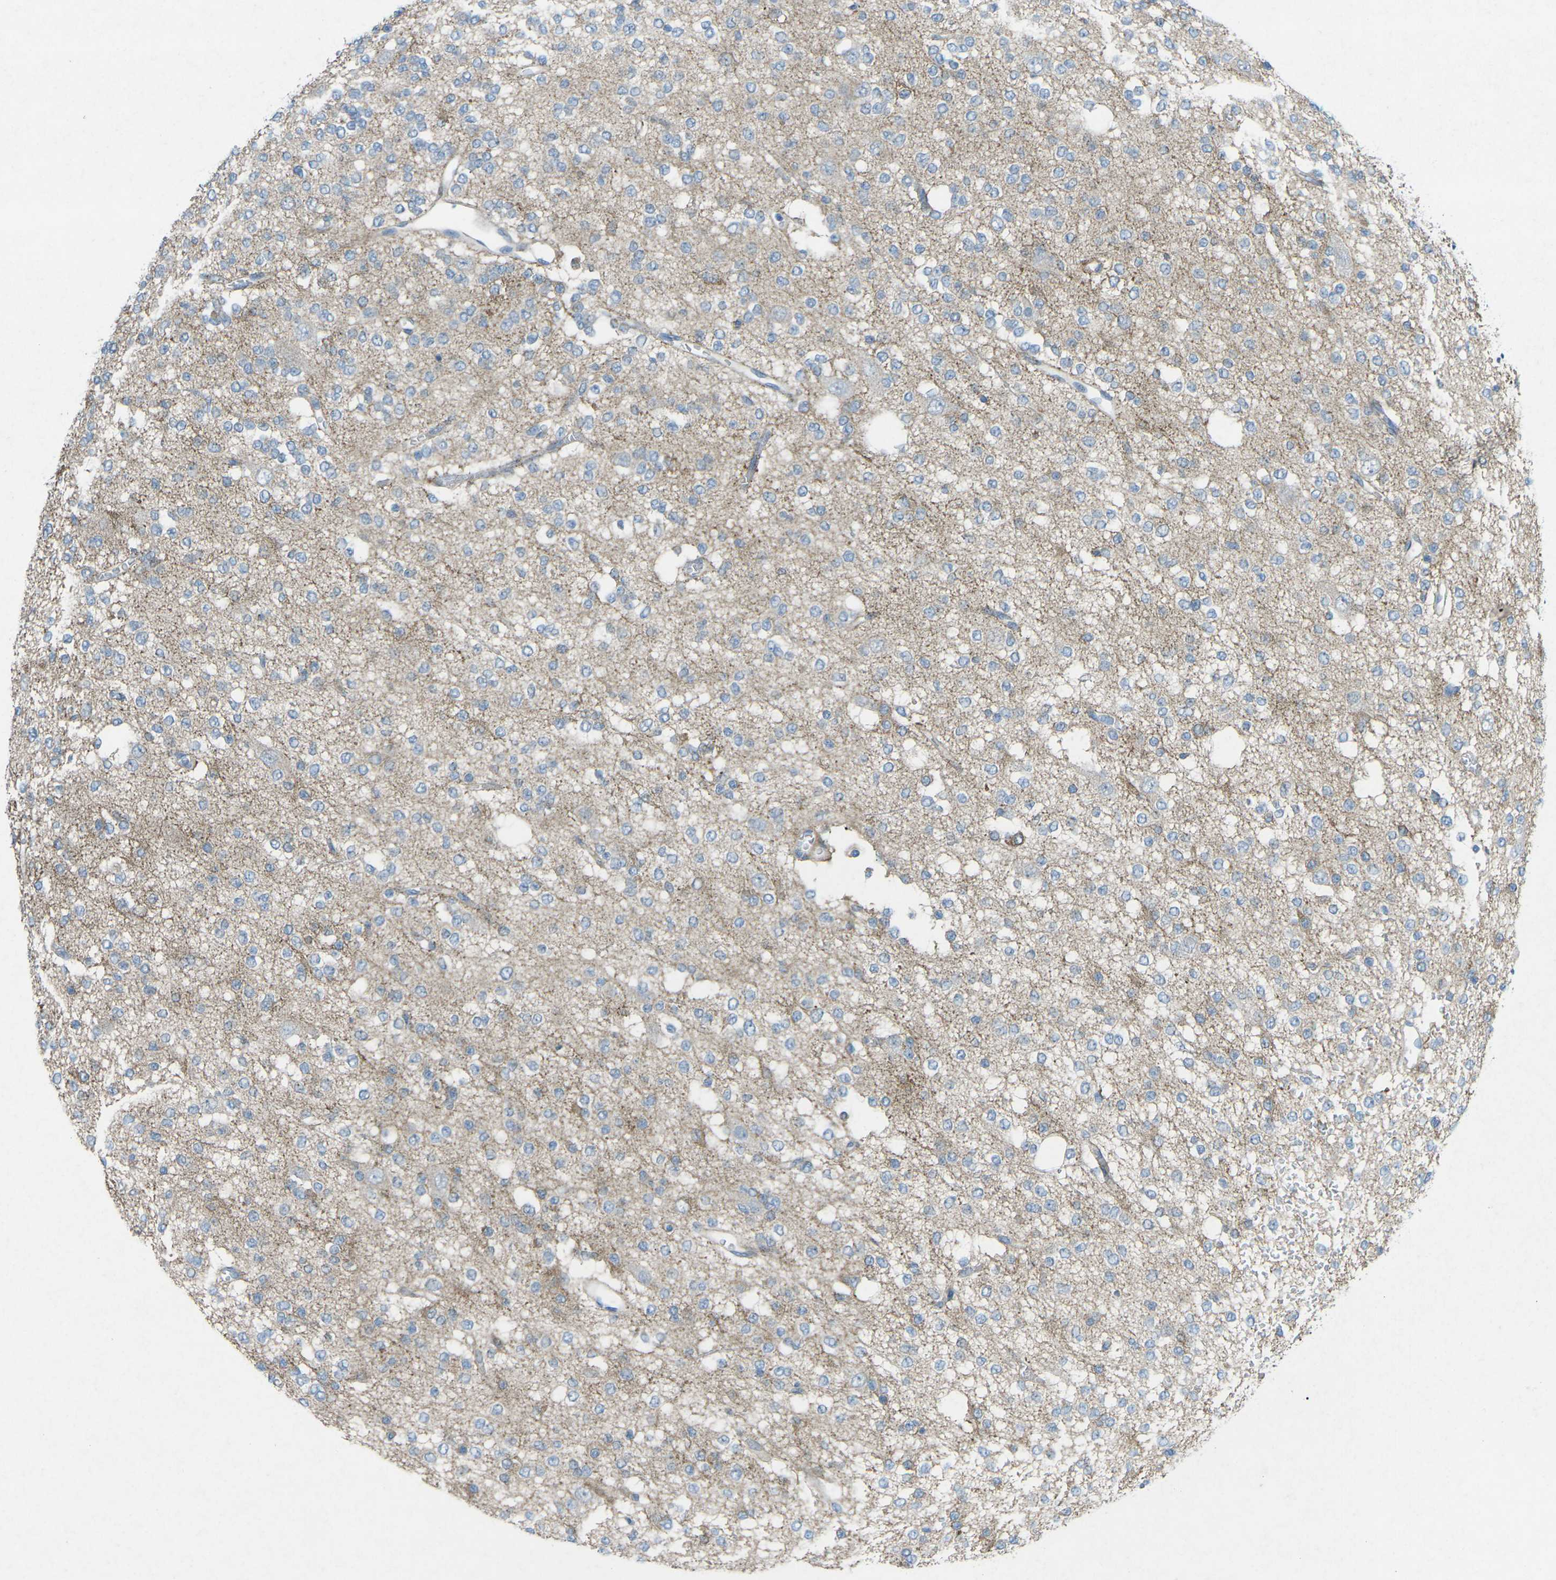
{"staining": {"intensity": "weak", "quantity": "<25%", "location": "cytoplasmic/membranous"}, "tissue": "glioma", "cell_type": "Tumor cells", "image_type": "cancer", "snomed": [{"axis": "morphology", "description": "Glioma, malignant, Low grade"}, {"axis": "topography", "description": "Brain"}], "caption": "DAB immunohistochemical staining of glioma shows no significant staining in tumor cells.", "gene": "STK11", "patient": {"sex": "male", "age": 38}}